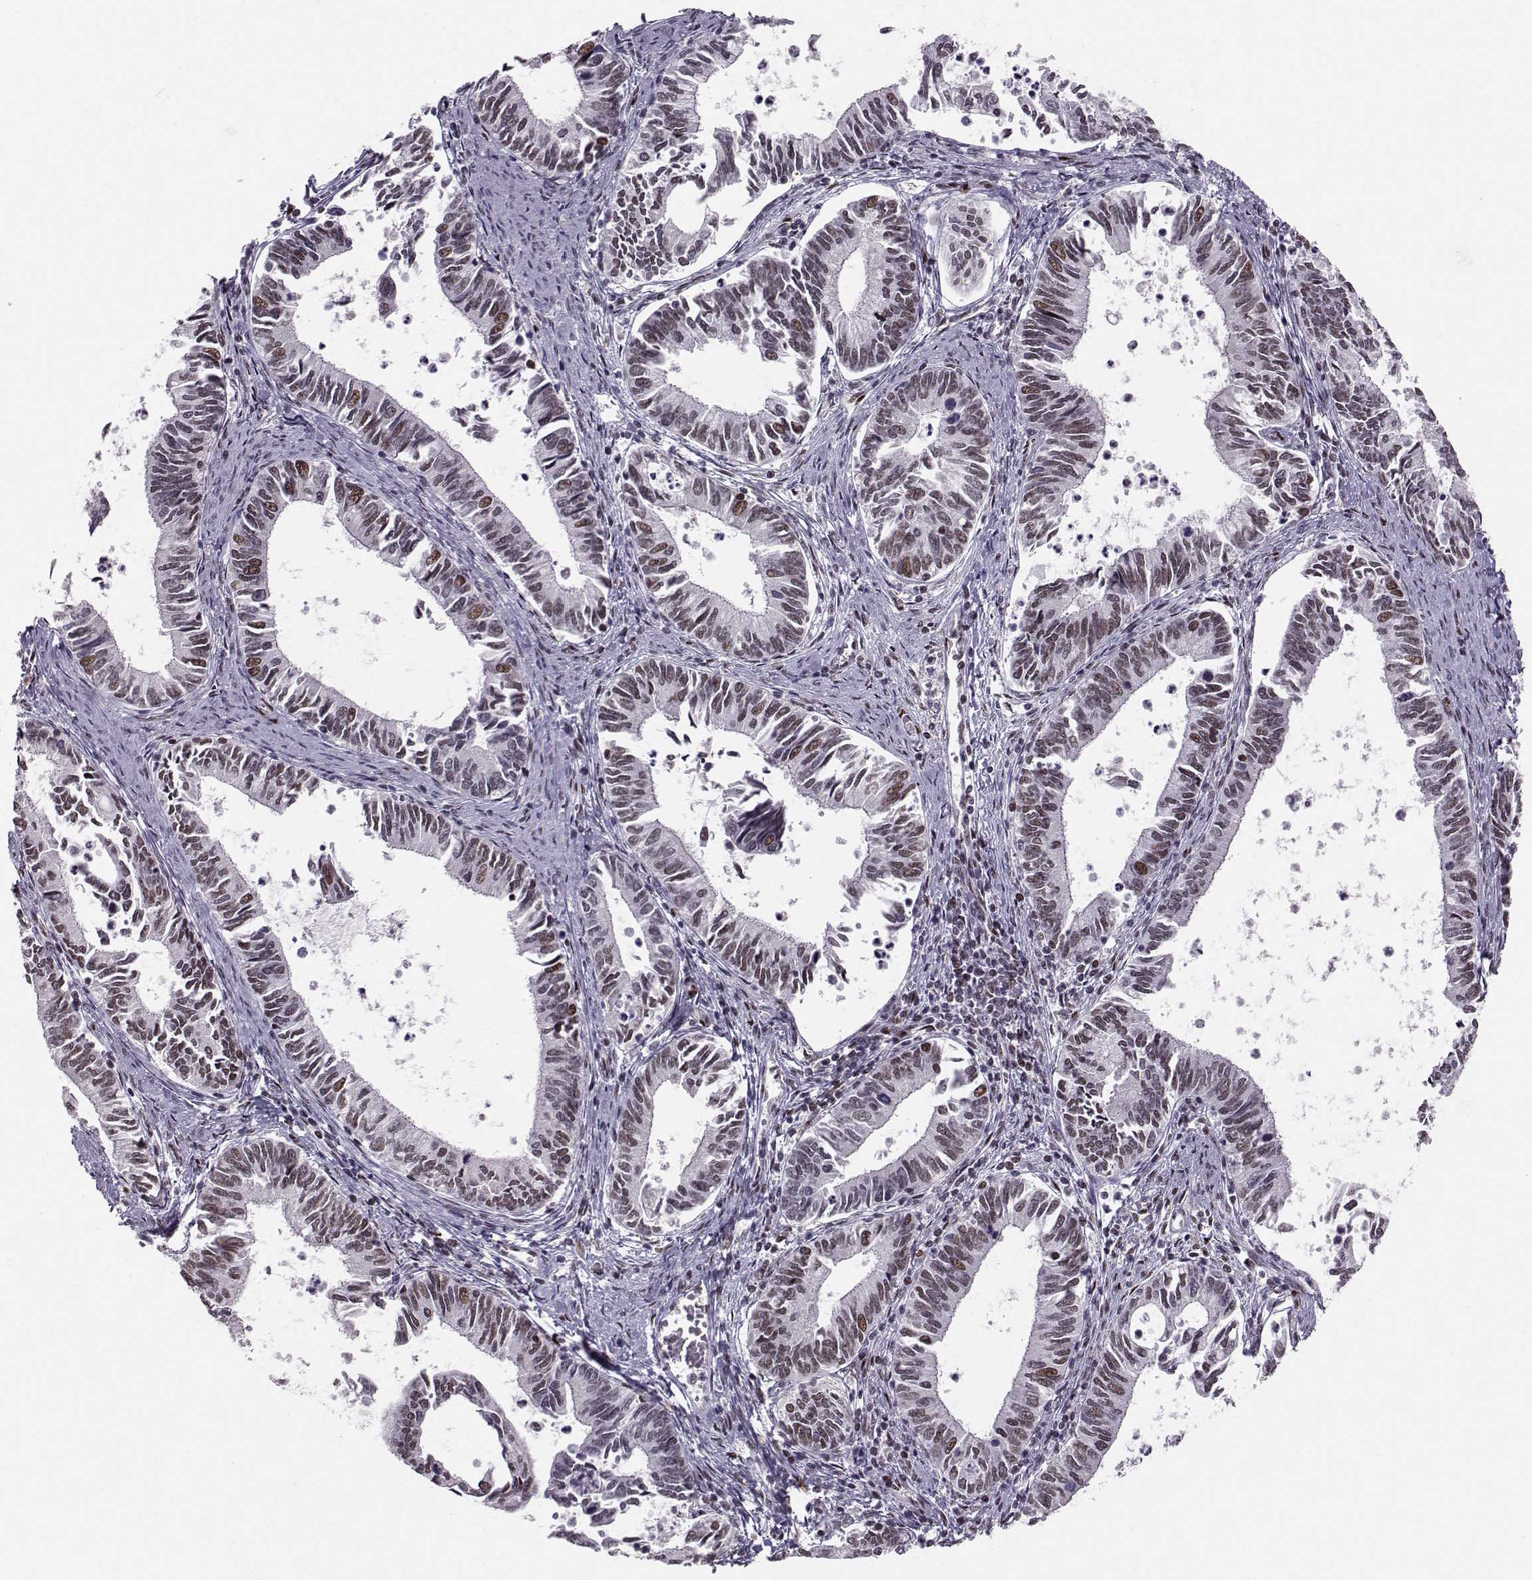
{"staining": {"intensity": "strong", "quantity": "<25%", "location": "nuclear"}, "tissue": "cervical cancer", "cell_type": "Tumor cells", "image_type": "cancer", "snomed": [{"axis": "morphology", "description": "Adenocarcinoma, NOS"}, {"axis": "topography", "description": "Cervix"}], "caption": "A photomicrograph showing strong nuclear staining in about <25% of tumor cells in cervical cancer, as visualized by brown immunohistochemical staining.", "gene": "SNAPC2", "patient": {"sex": "female", "age": 42}}